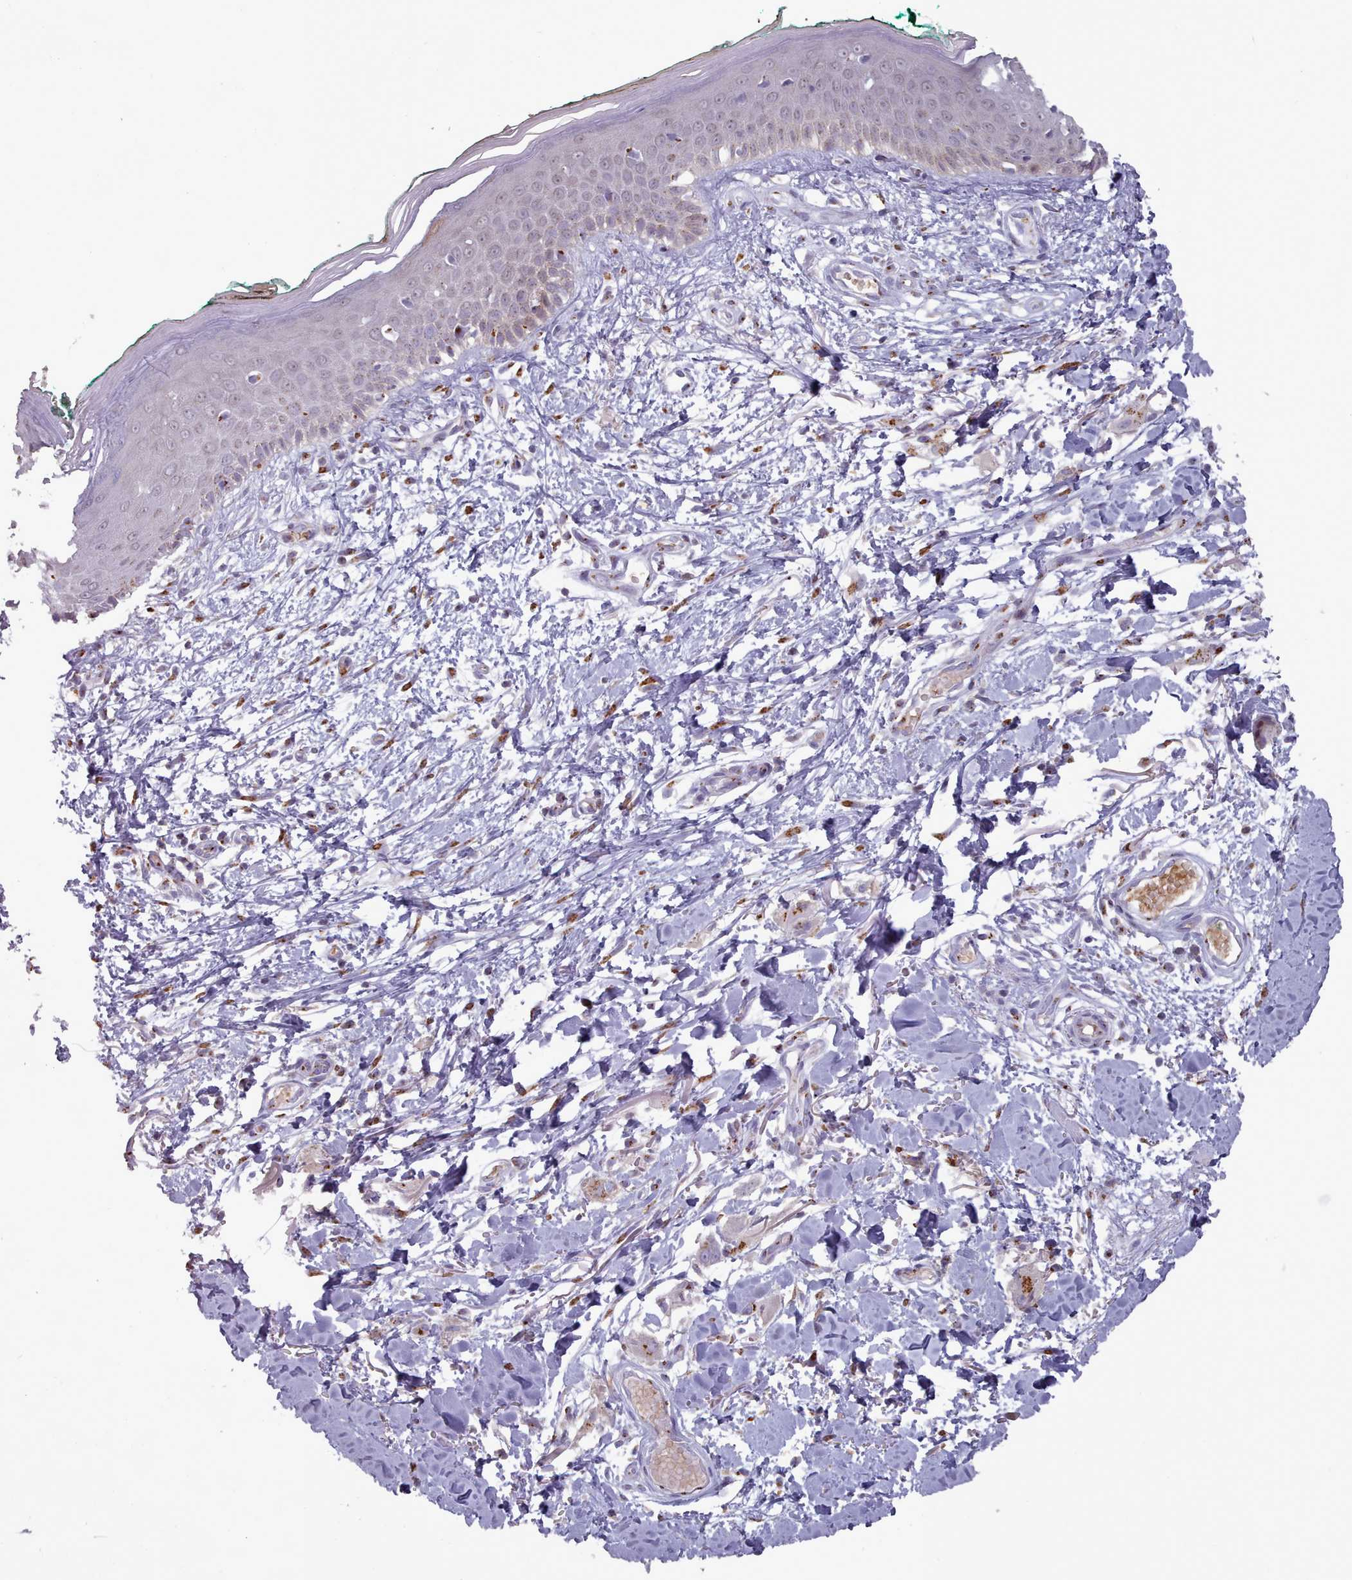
{"staining": {"intensity": "moderate", "quantity": ">75%", "location": "cytoplasmic/membranous"}, "tissue": "skin", "cell_type": "Fibroblasts", "image_type": "normal", "snomed": [{"axis": "morphology", "description": "Normal tissue, NOS"}, {"axis": "morphology", "description": "Malignant melanoma, NOS"}, {"axis": "topography", "description": "Skin"}], "caption": "Immunohistochemistry micrograph of unremarkable human skin stained for a protein (brown), which shows medium levels of moderate cytoplasmic/membranous staining in approximately >75% of fibroblasts.", "gene": "MAN1B1", "patient": {"sex": "male", "age": 62}}